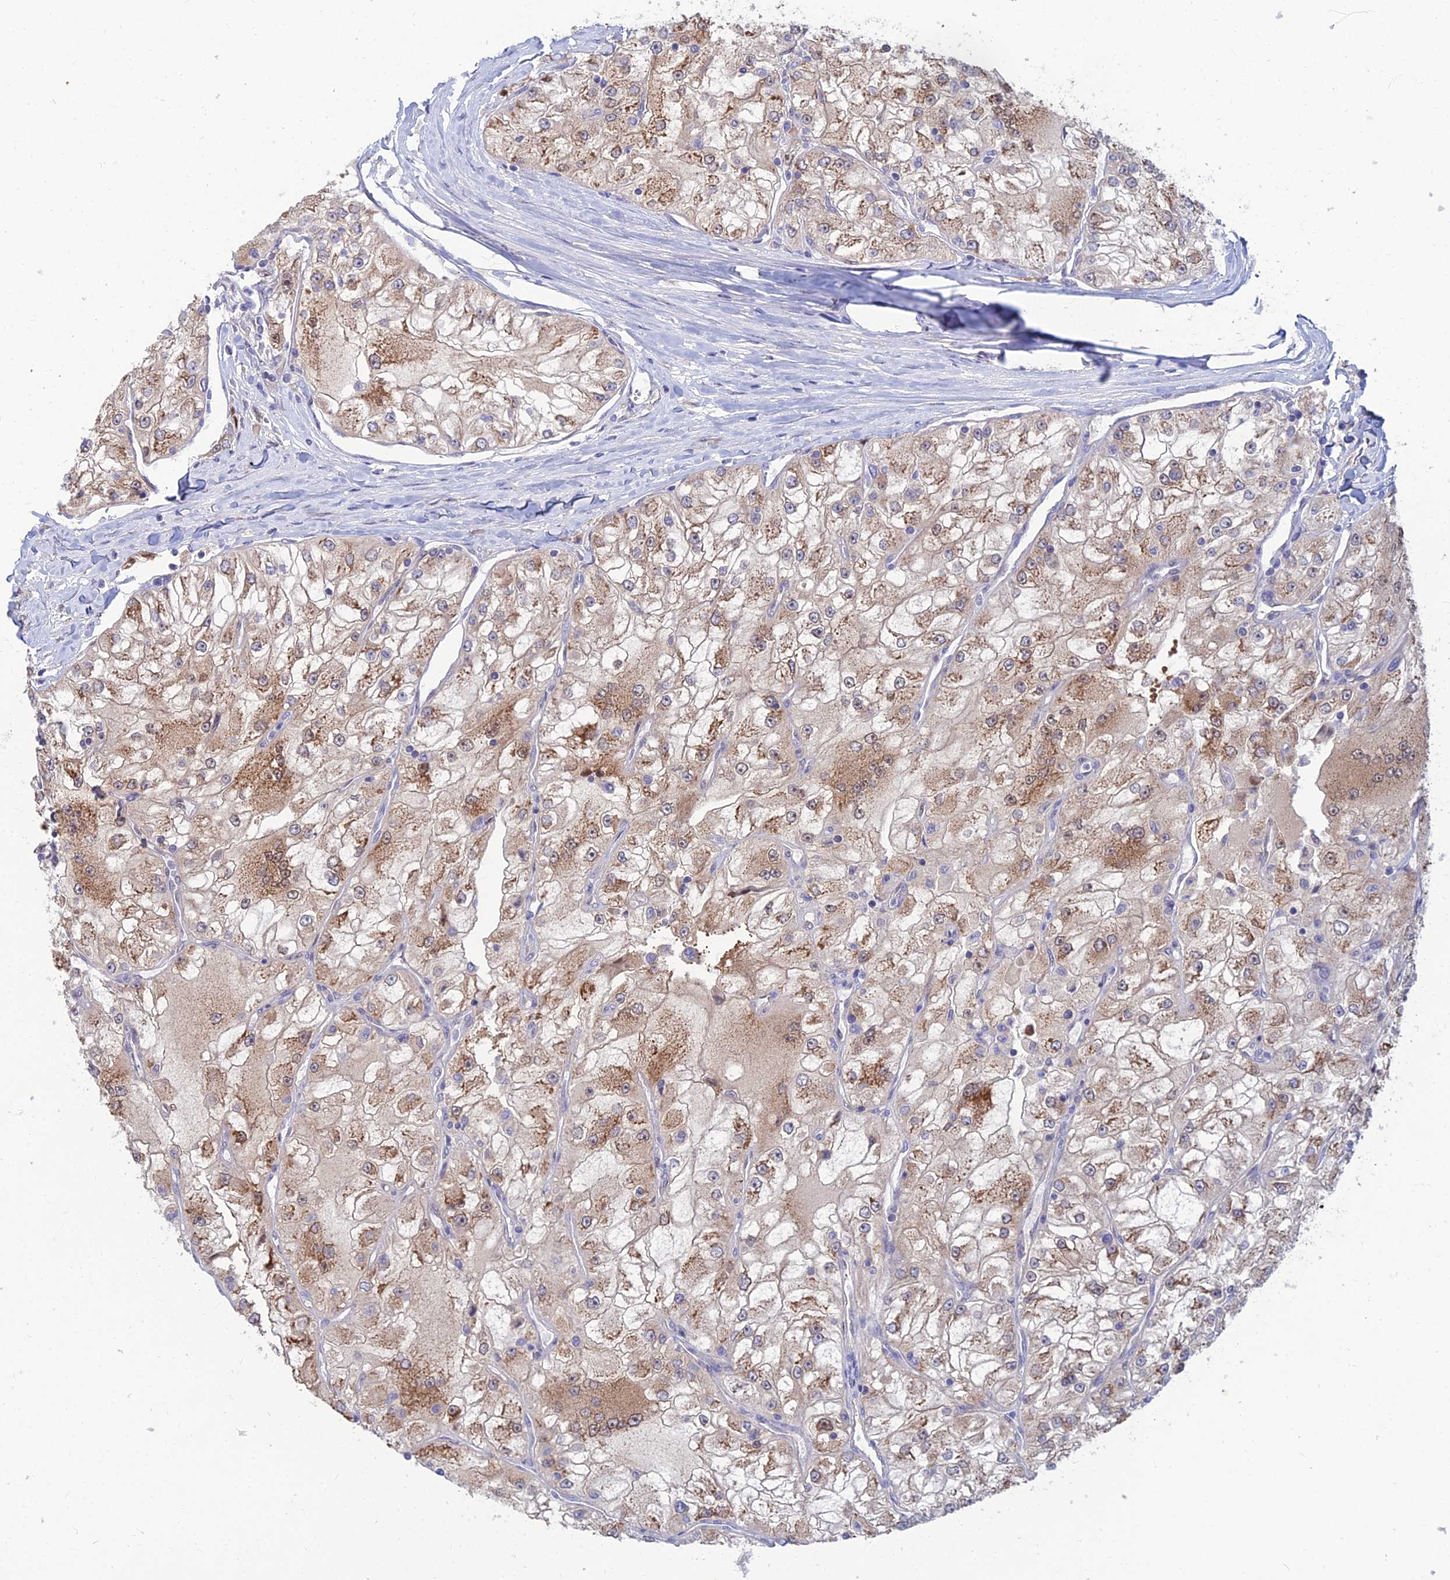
{"staining": {"intensity": "moderate", "quantity": ">75%", "location": "cytoplasmic/membranous,nuclear"}, "tissue": "renal cancer", "cell_type": "Tumor cells", "image_type": "cancer", "snomed": [{"axis": "morphology", "description": "Adenocarcinoma, NOS"}, {"axis": "topography", "description": "Kidney"}], "caption": "This photomicrograph shows immunohistochemistry staining of adenocarcinoma (renal), with medium moderate cytoplasmic/membranous and nuclear expression in about >75% of tumor cells.", "gene": "DNPEP", "patient": {"sex": "female", "age": 72}}